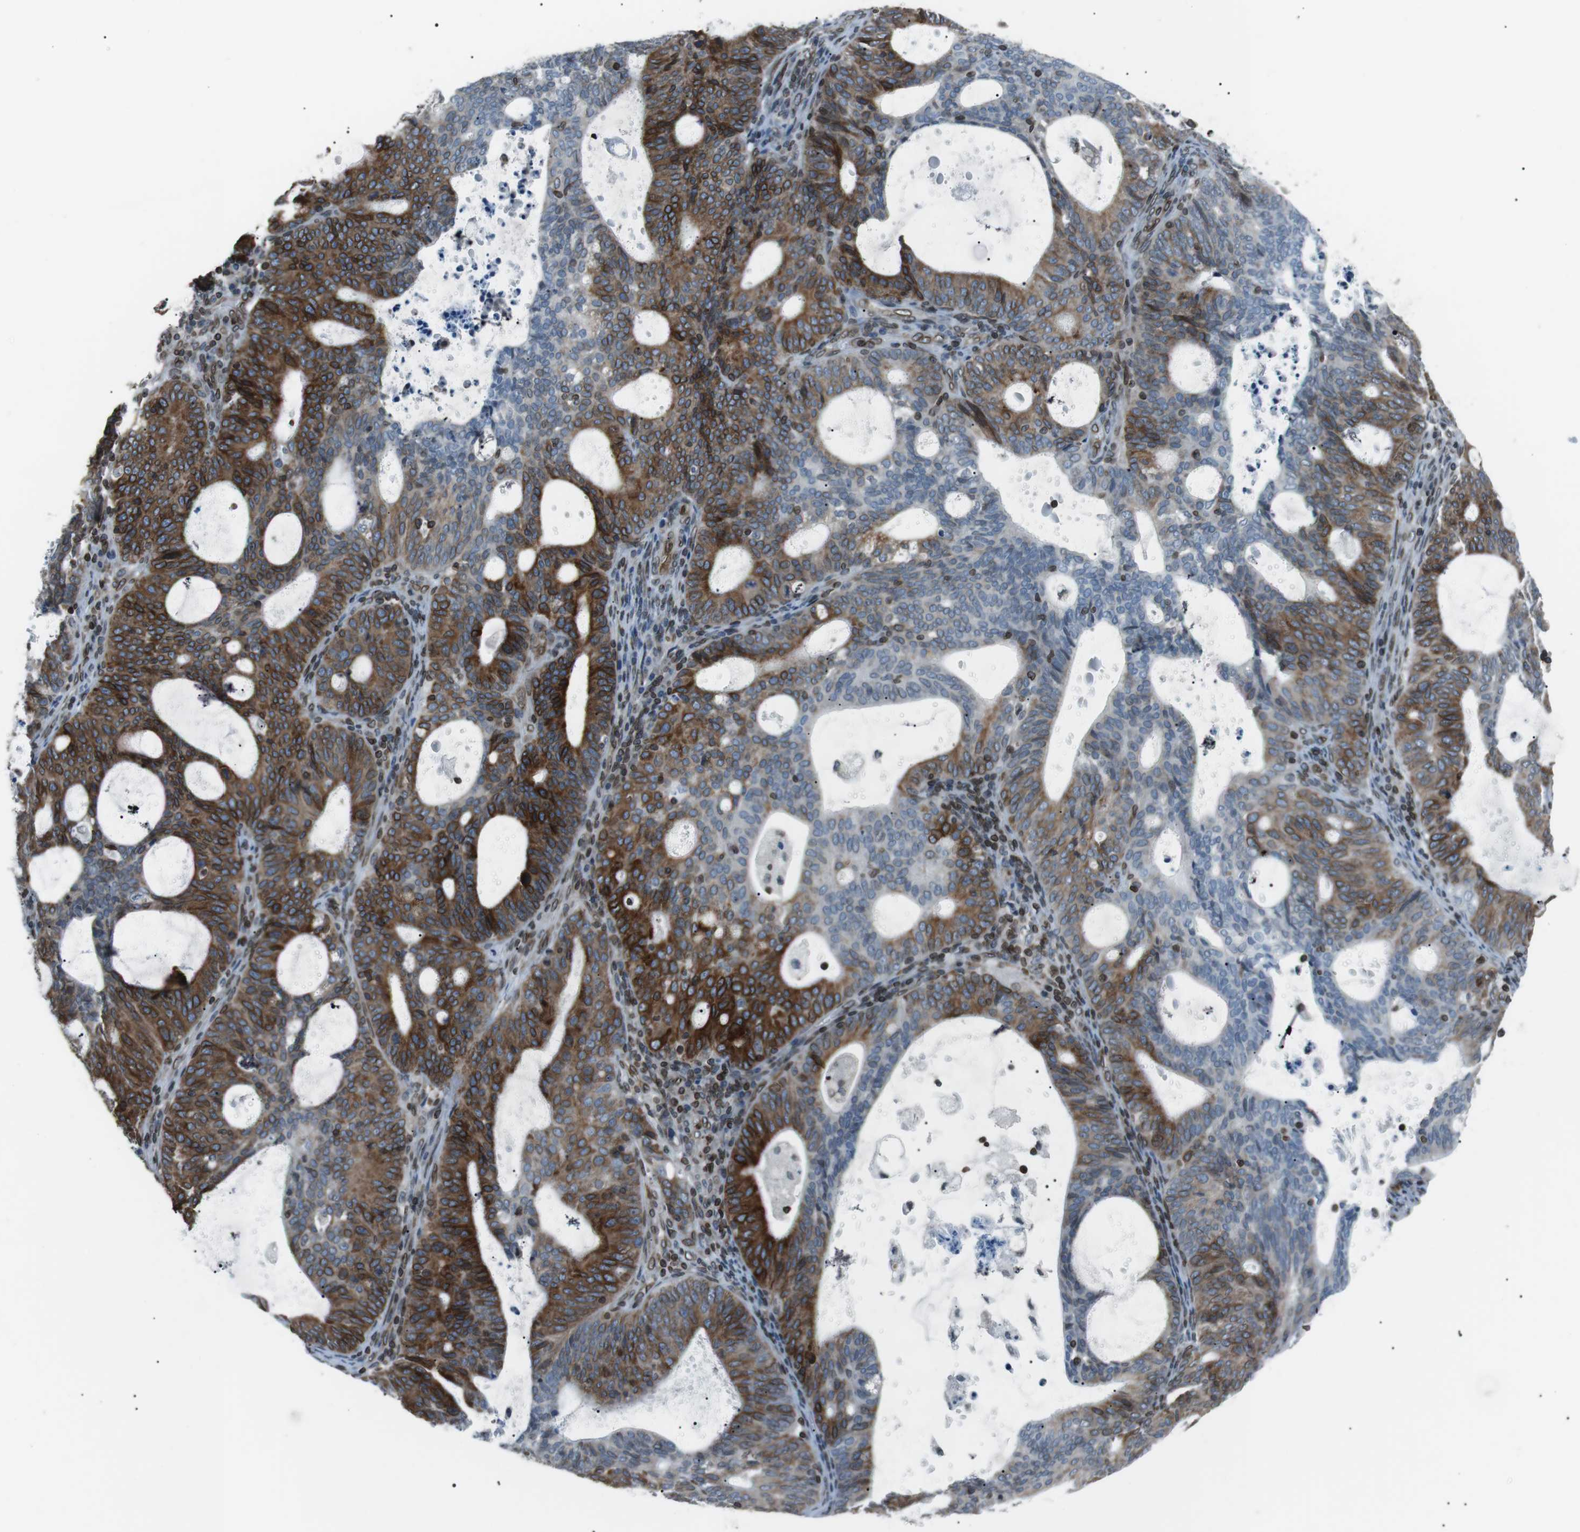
{"staining": {"intensity": "strong", "quantity": "25%-75%", "location": "cytoplasmic/membranous"}, "tissue": "endometrial cancer", "cell_type": "Tumor cells", "image_type": "cancer", "snomed": [{"axis": "morphology", "description": "Adenocarcinoma, NOS"}, {"axis": "topography", "description": "Uterus"}], "caption": "Brown immunohistochemical staining in endometrial adenocarcinoma exhibits strong cytoplasmic/membranous staining in approximately 25%-75% of tumor cells. (DAB (3,3'-diaminobenzidine) = brown stain, brightfield microscopy at high magnification).", "gene": "TMX4", "patient": {"sex": "female", "age": 83}}